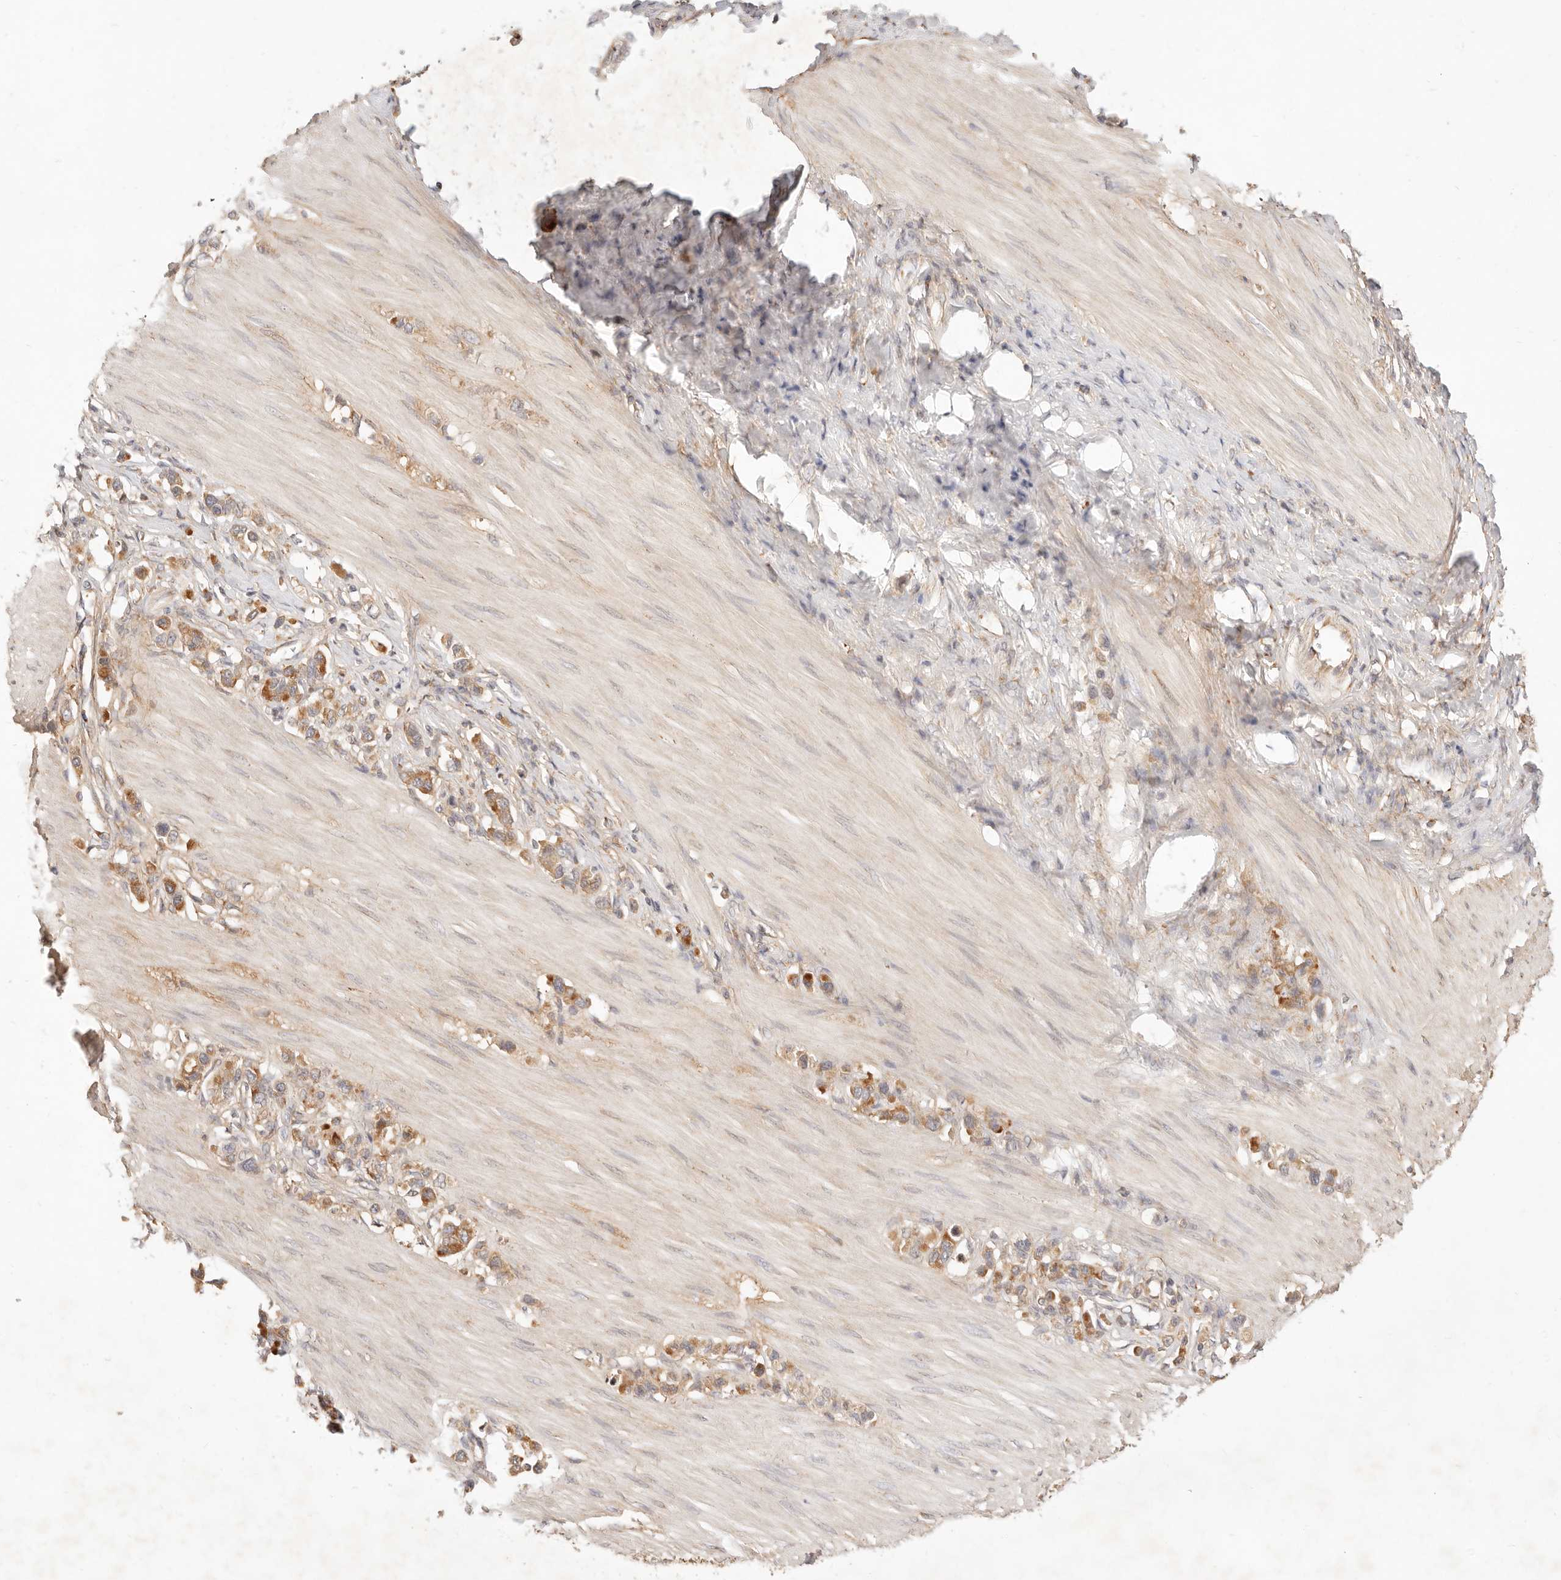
{"staining": {"intensity": "moderate", "quantity": ">75%", "location": "cytoplasmic/membranous"}, "tissue": "stomach cancer", "cell_type": "Tumor cells", "image_type": "cancer", "snomed": [{"axis": "morphology", "description": "Adenocarcinoma, NOS"}, {"axis": "topography", "description": "Stomach"}], "caption": "Approximately >75% of tumor cells in stomach cancer (adenocarcinoma) display moderate cytoplasmic/membranous protein expression as visualized by brown immunohistochemical staining.", "gene": "UBXN10", "patient": {"sex": "female", "age": 65}}